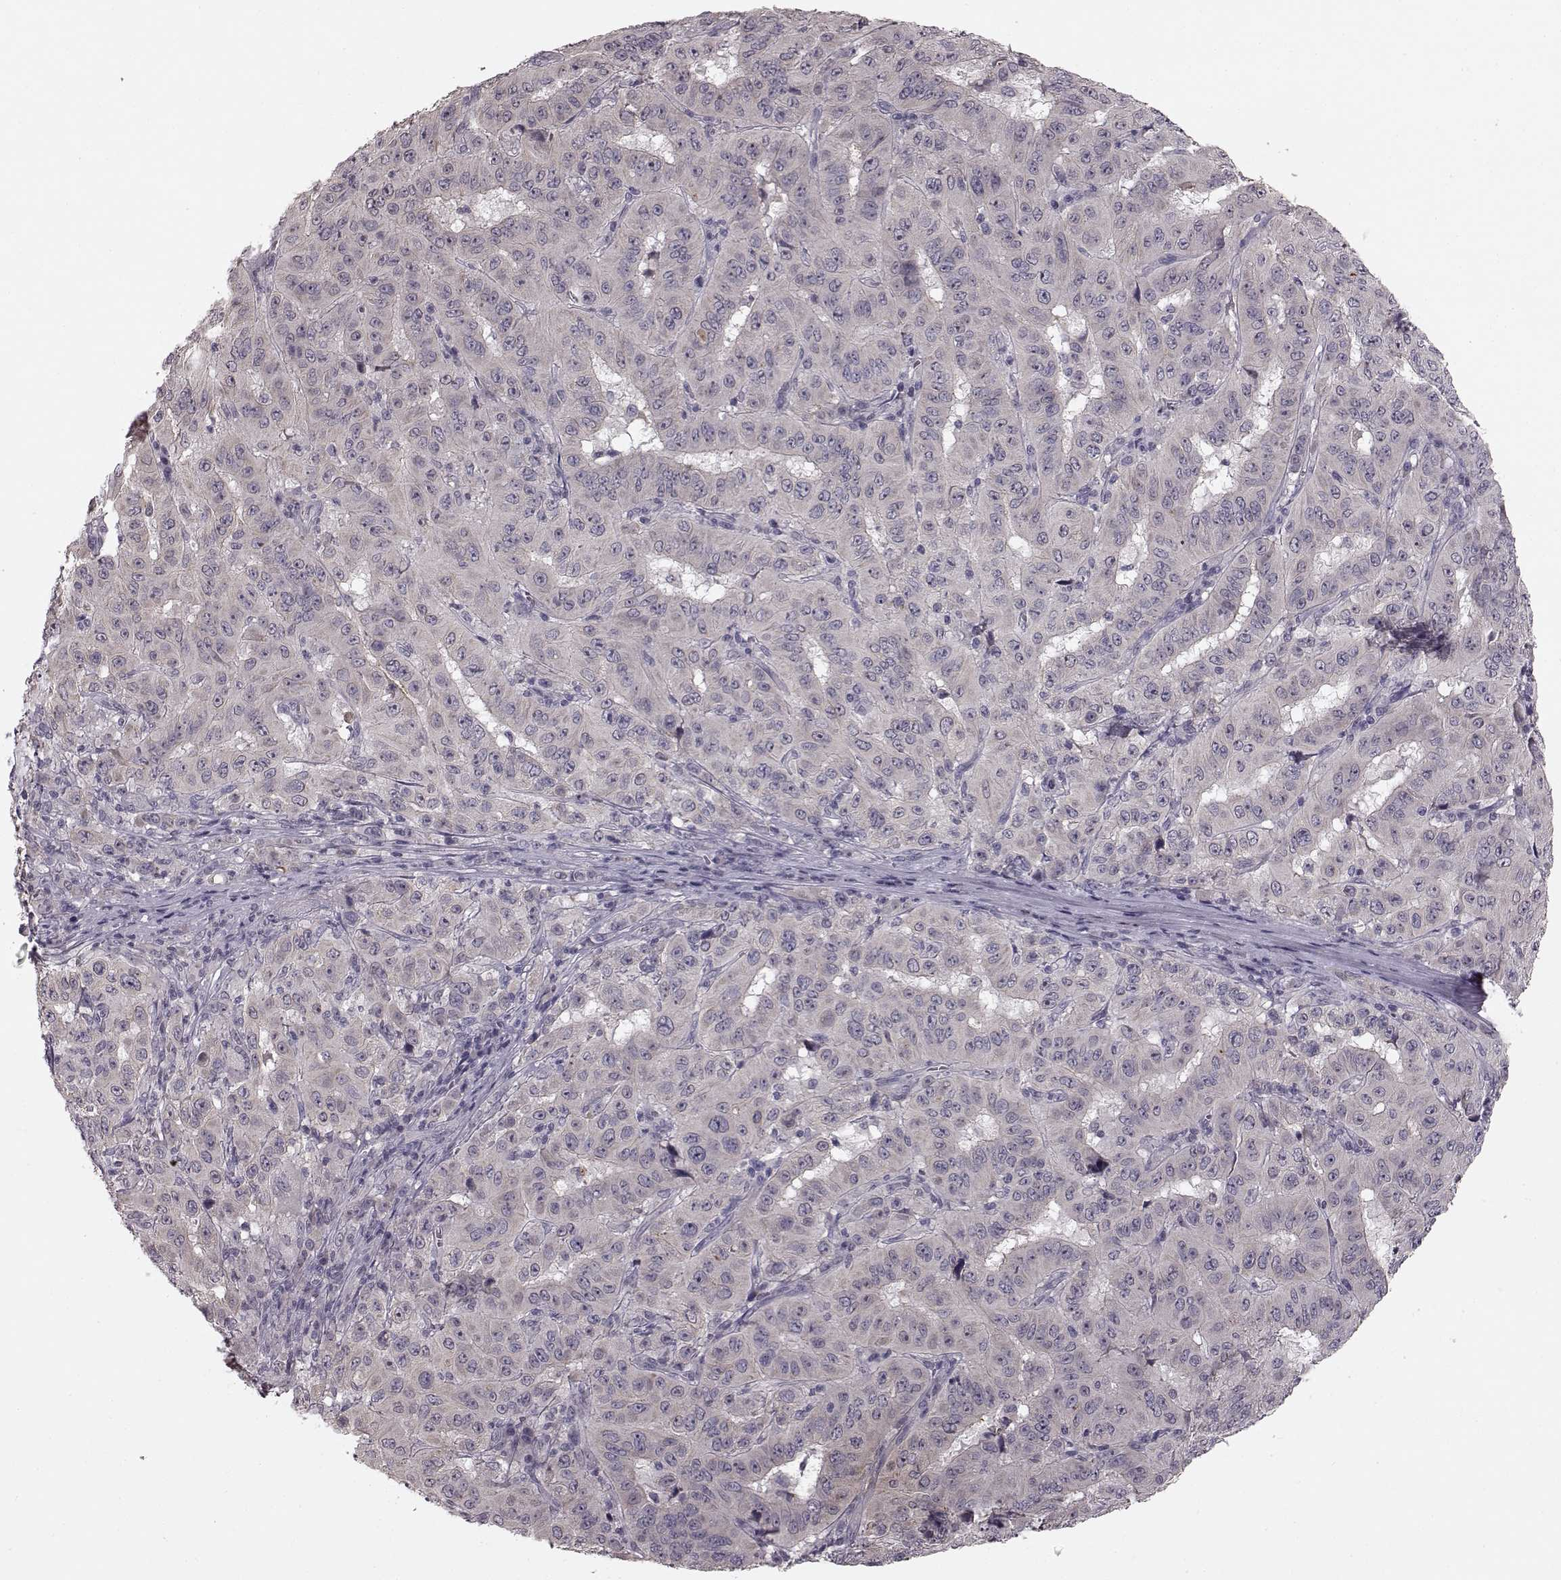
{"staining": {"intensity": "negative", "quantity": "none", "location": "none"}, "tissue": "pancreatic cancer", "cell_type": "Tumor cells", "image_type": "cancer", "snomed": [{"axis": "morphology", "description": "Adenocarcinoma, NOS"}, {"axis": "topography", "description": "Pancreas"}], "caption": "The image exhibits no staining of tumor cells in pancreatic cancer. (Stains: DAB IHC with hematoxylin counter stain, Microscopy: brightfield microscopy at high magnification).", "gene": "SLC22A18", "patient": {"sex": "male", "age": 63}}